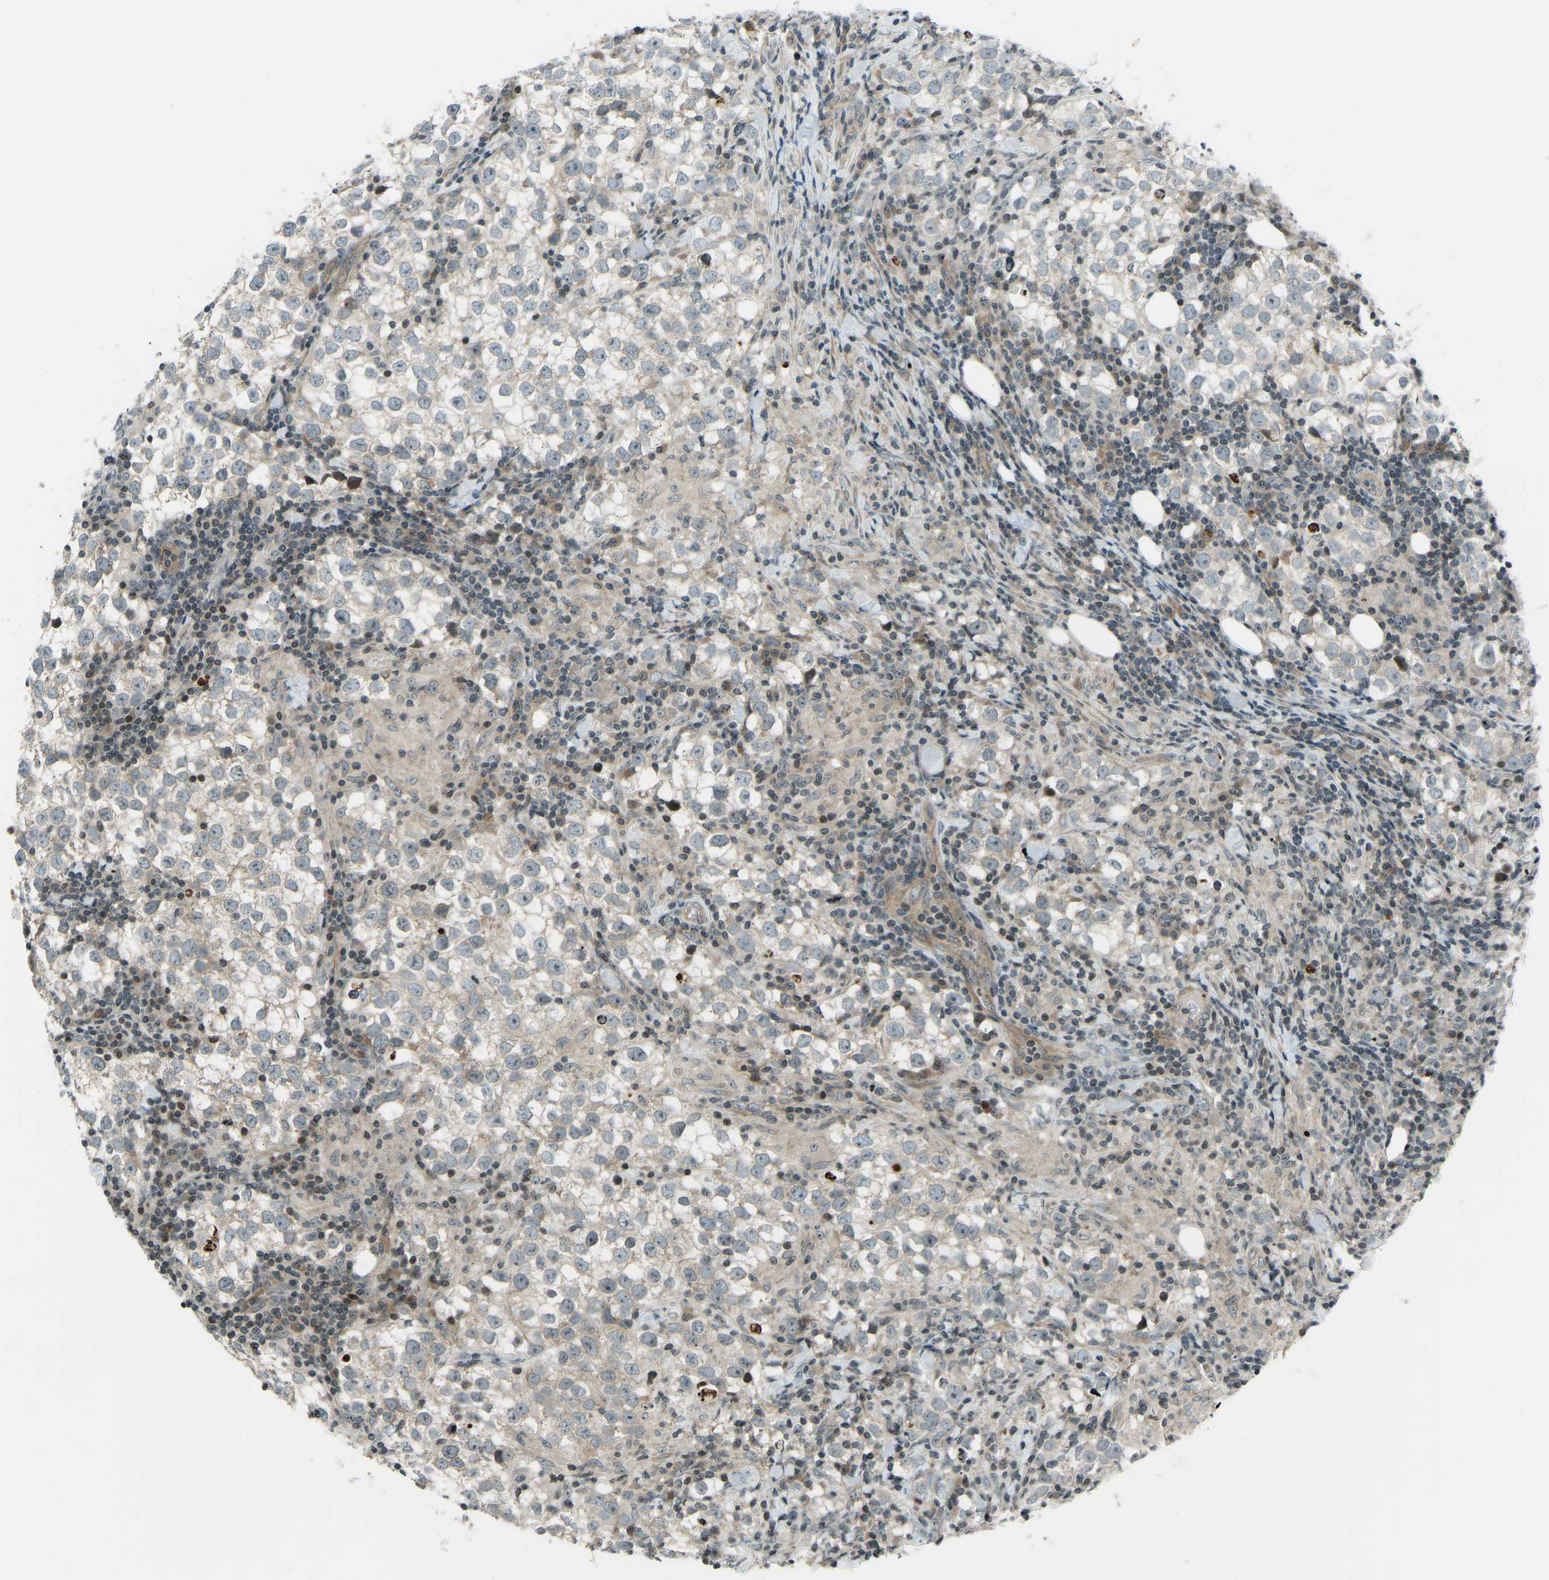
{"staining": {"intensity": "weak", "quantity": ">75%", "location": "cytoplasmic/membranous"}, "tissue": "testis cancer", "cell_type": "Tumor cells", "image_type": "cancer", "snomed": [{"axis": "morphology", "description": "Seminoma, NOS"}, {"axis": "morphology", "description": "Carcinoma, Embryonal, NOS"}, {"axis": "topography", "description": "Testis"}], "caption": "A high-resolution histopathology image shows IHC staining of testis cancer, which demonstrates weak cytoplasmic/membranous expression in about >75% of tumor cells.", "gene": "SVOPL", "patient": {"sex": "male", "age": 36}}